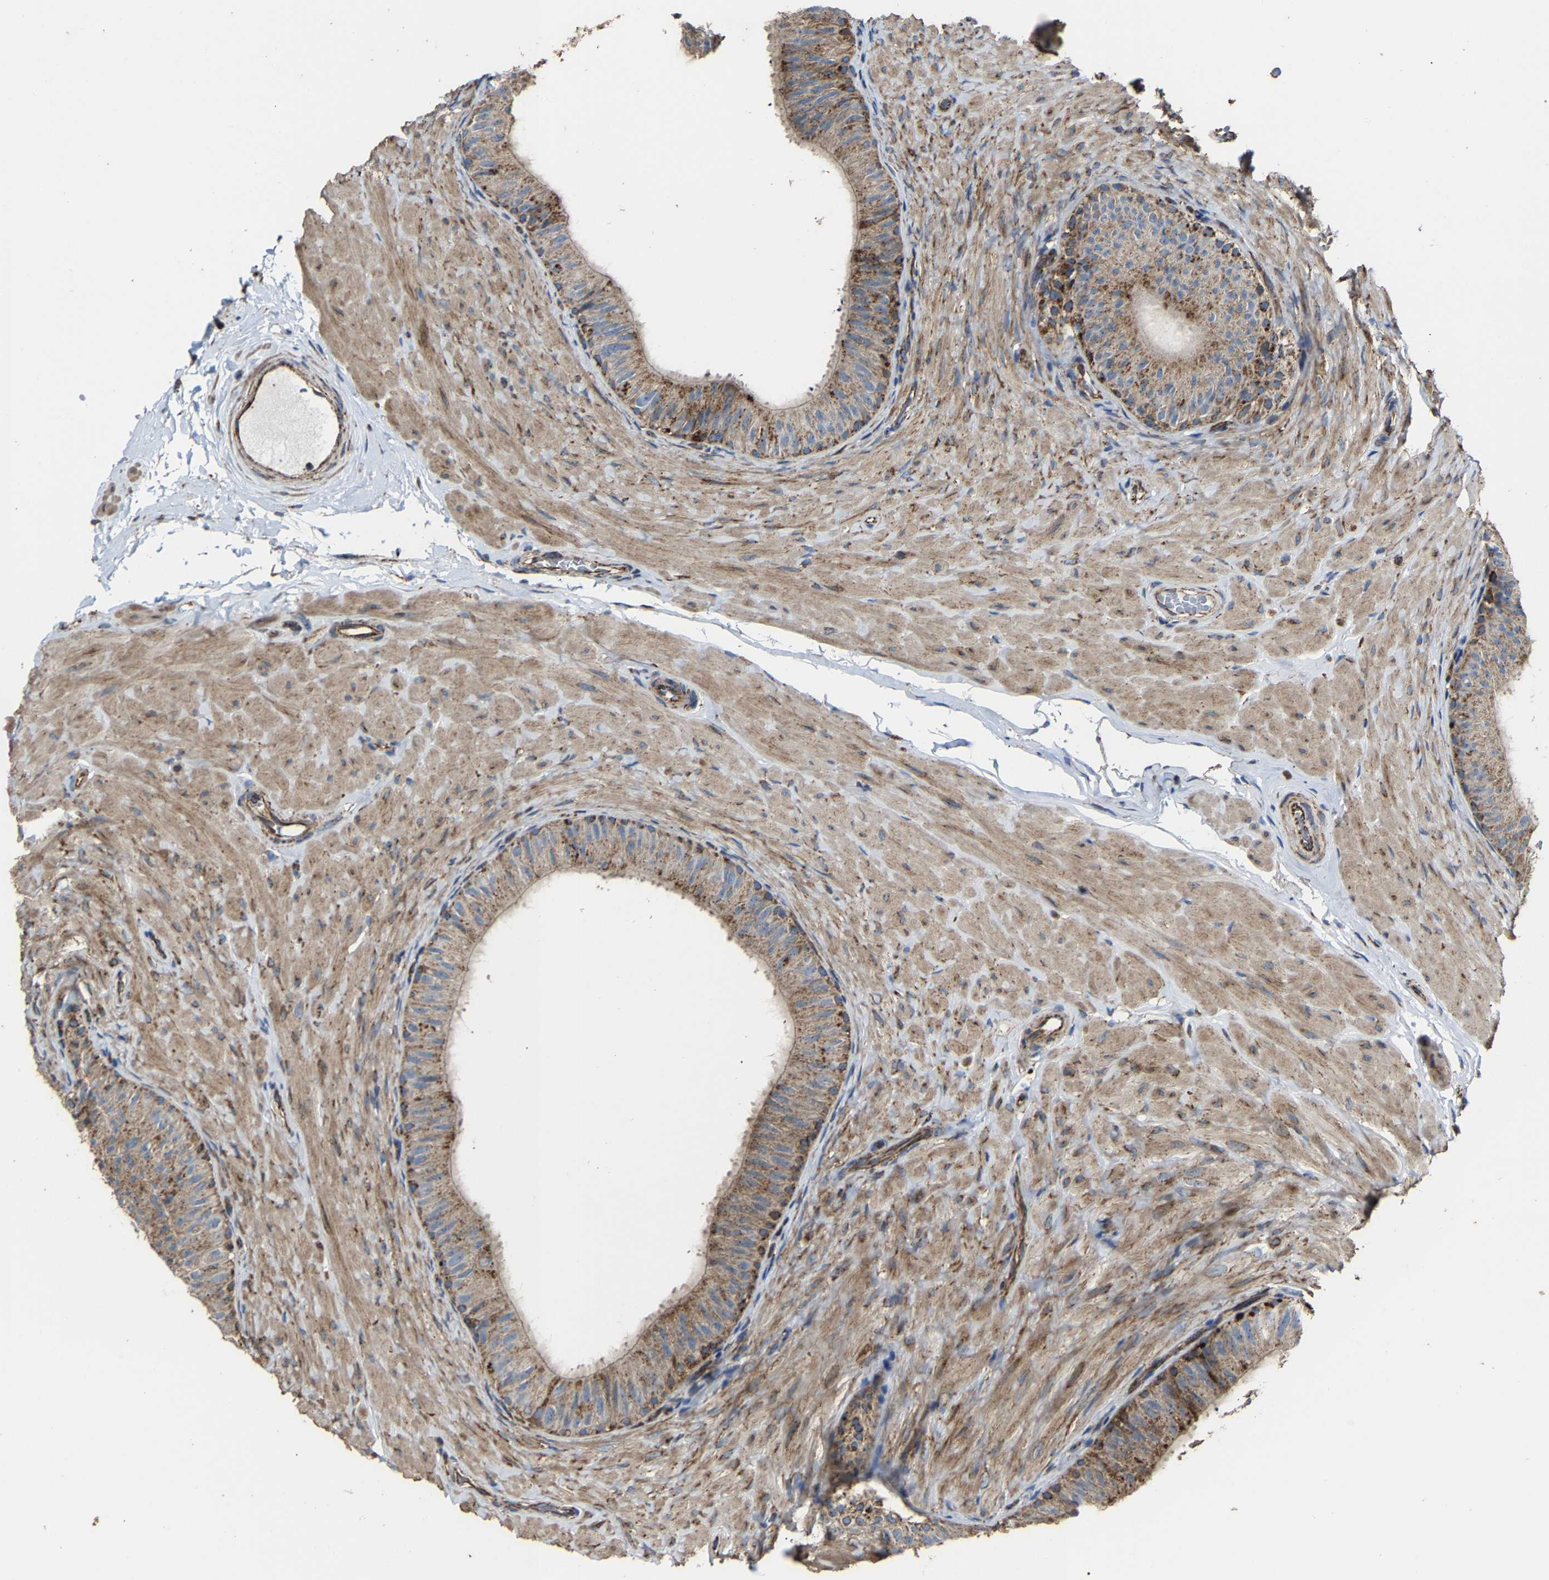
{"staining": {"intensity": "moderate", "quantity": ">75%", "location": "cytoplasmic/membranous"}, "tissue": "epididymis", "cell_type": "Glandular cells", "image_type": "normal", "snomed": [{"axis": "morphology", "description": "Normal tissue, NOS"}, {"axis": "topography", "description": "Epididymis"}], "caption": "DAB immunohistochemical staining of normal epididymis reveals moderate cytoplasmic/membranous protein expression in approximately >75% of glandular cells.", "gene": "NDUFV3", "patient": {"sex": "male", "age": 34}}